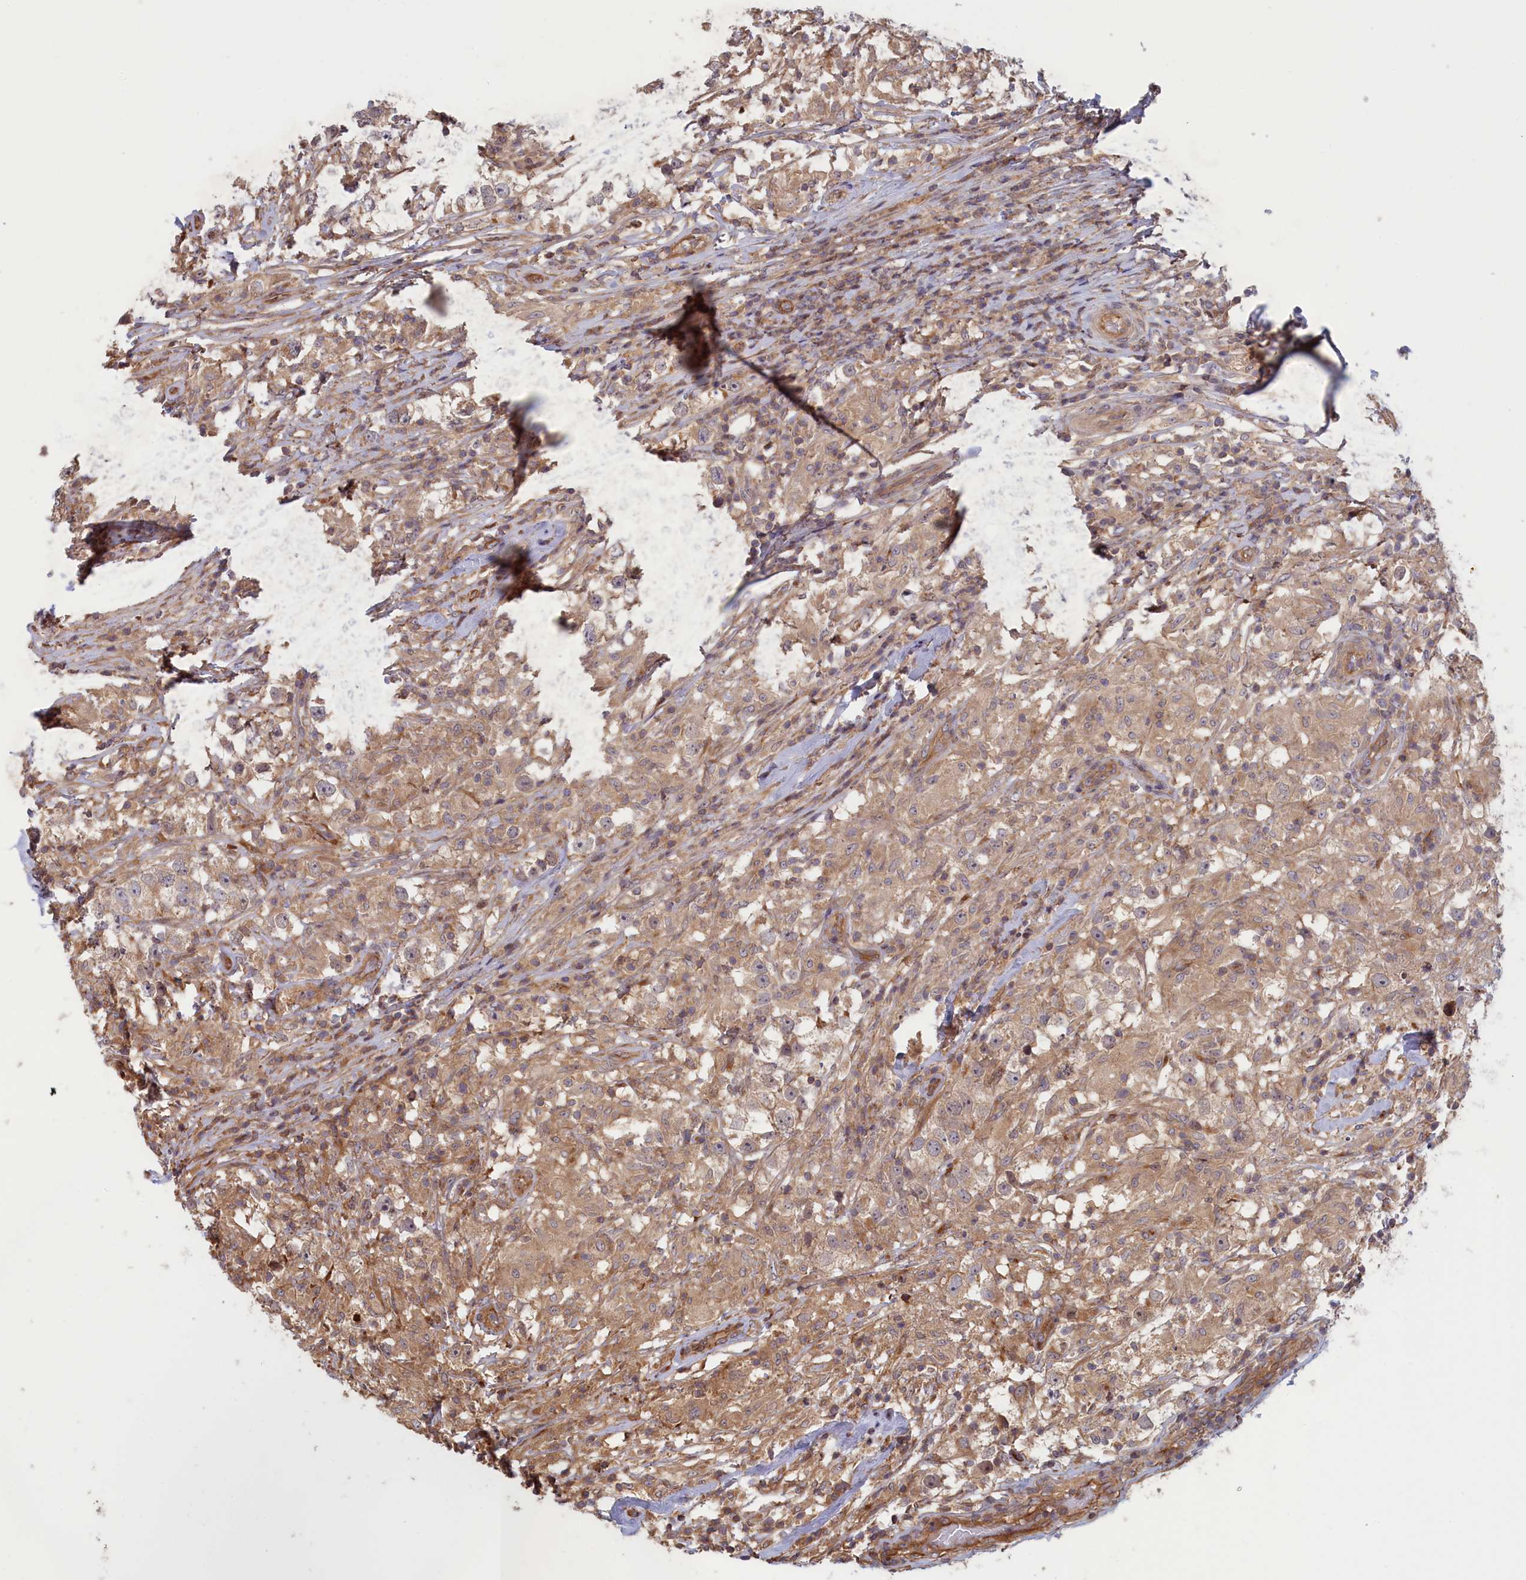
{"staining": {"intensity": "moderate", "quantity": ">75%", "location": "cytoplasmic/membranous"}, "tissue": "testis cancer", "cell_type": "Tumor cells", "image_type": "cancer", "snomed": [{"axis": "morphology", "description": "Seminoma, NOS"}, {"axis": "topography", "description": "Testis"}], "caption": "Seminoma (testis) stained for a protein (brown) shows moderate cytoplasmic/membranous positive staining in about >75% of tumor cells.", "gene": "RILPL1", "patient": {"sex": "male", "age": 46}}